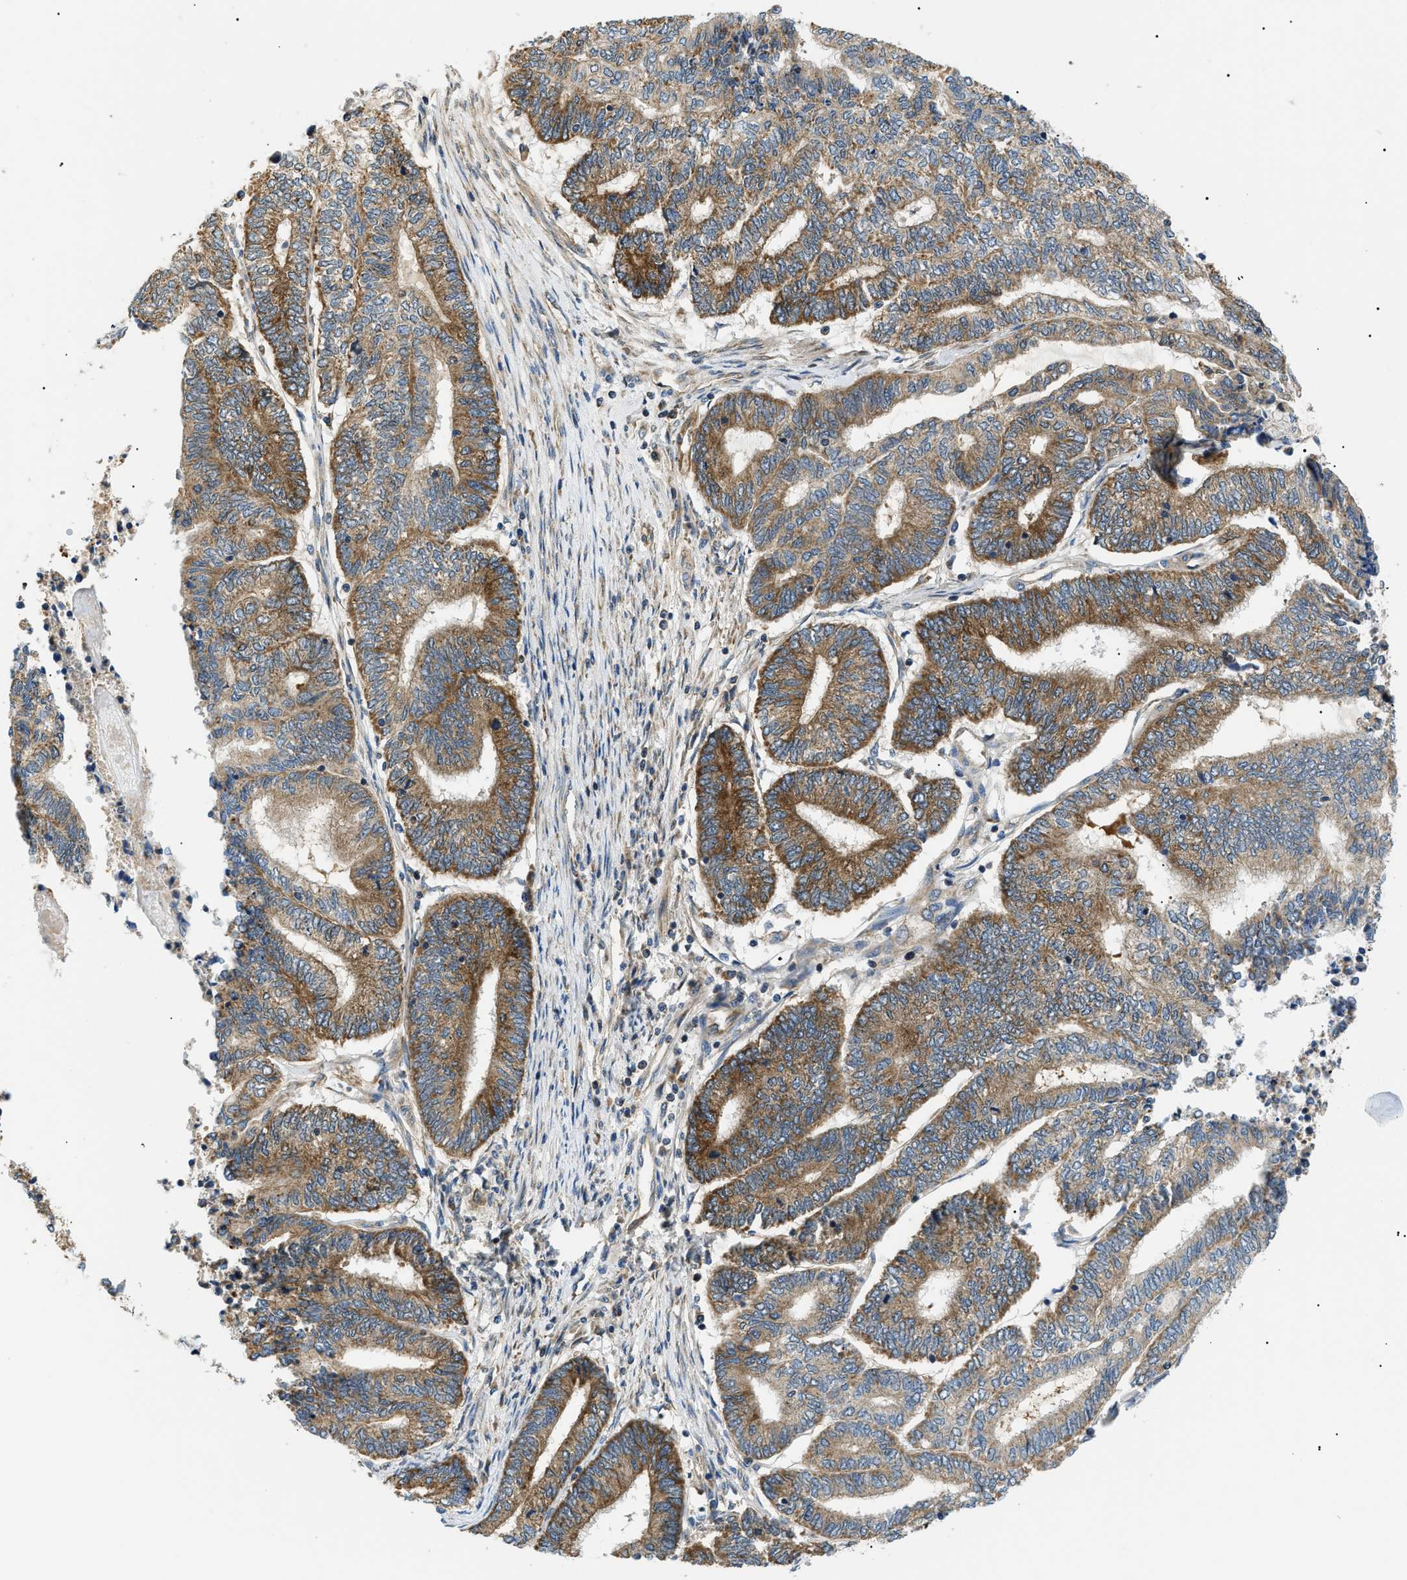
{"staining": {"intensity": "moderate", "quantity": "25%-75%", "location": "cytoplasmic/membranous"}, "tissue": "endometrial cancer", "cell_type": "Tumor cells", "image_type": "cancer", "snomed": [{"axis": "morphology", "description": "Adenocarcinoma, NOS"}, {"axis": "topography", "description": "Uterus"}, {"axis": "topography", "description": "Endometrium"}], "caption": "Endometrial adenocarcinoma stained for a protein displays moderate cytoplasmic/membranous positivity in tumor cells.", "gene": "SRPK1", "patient": {"sex": "female", "age": 70}}